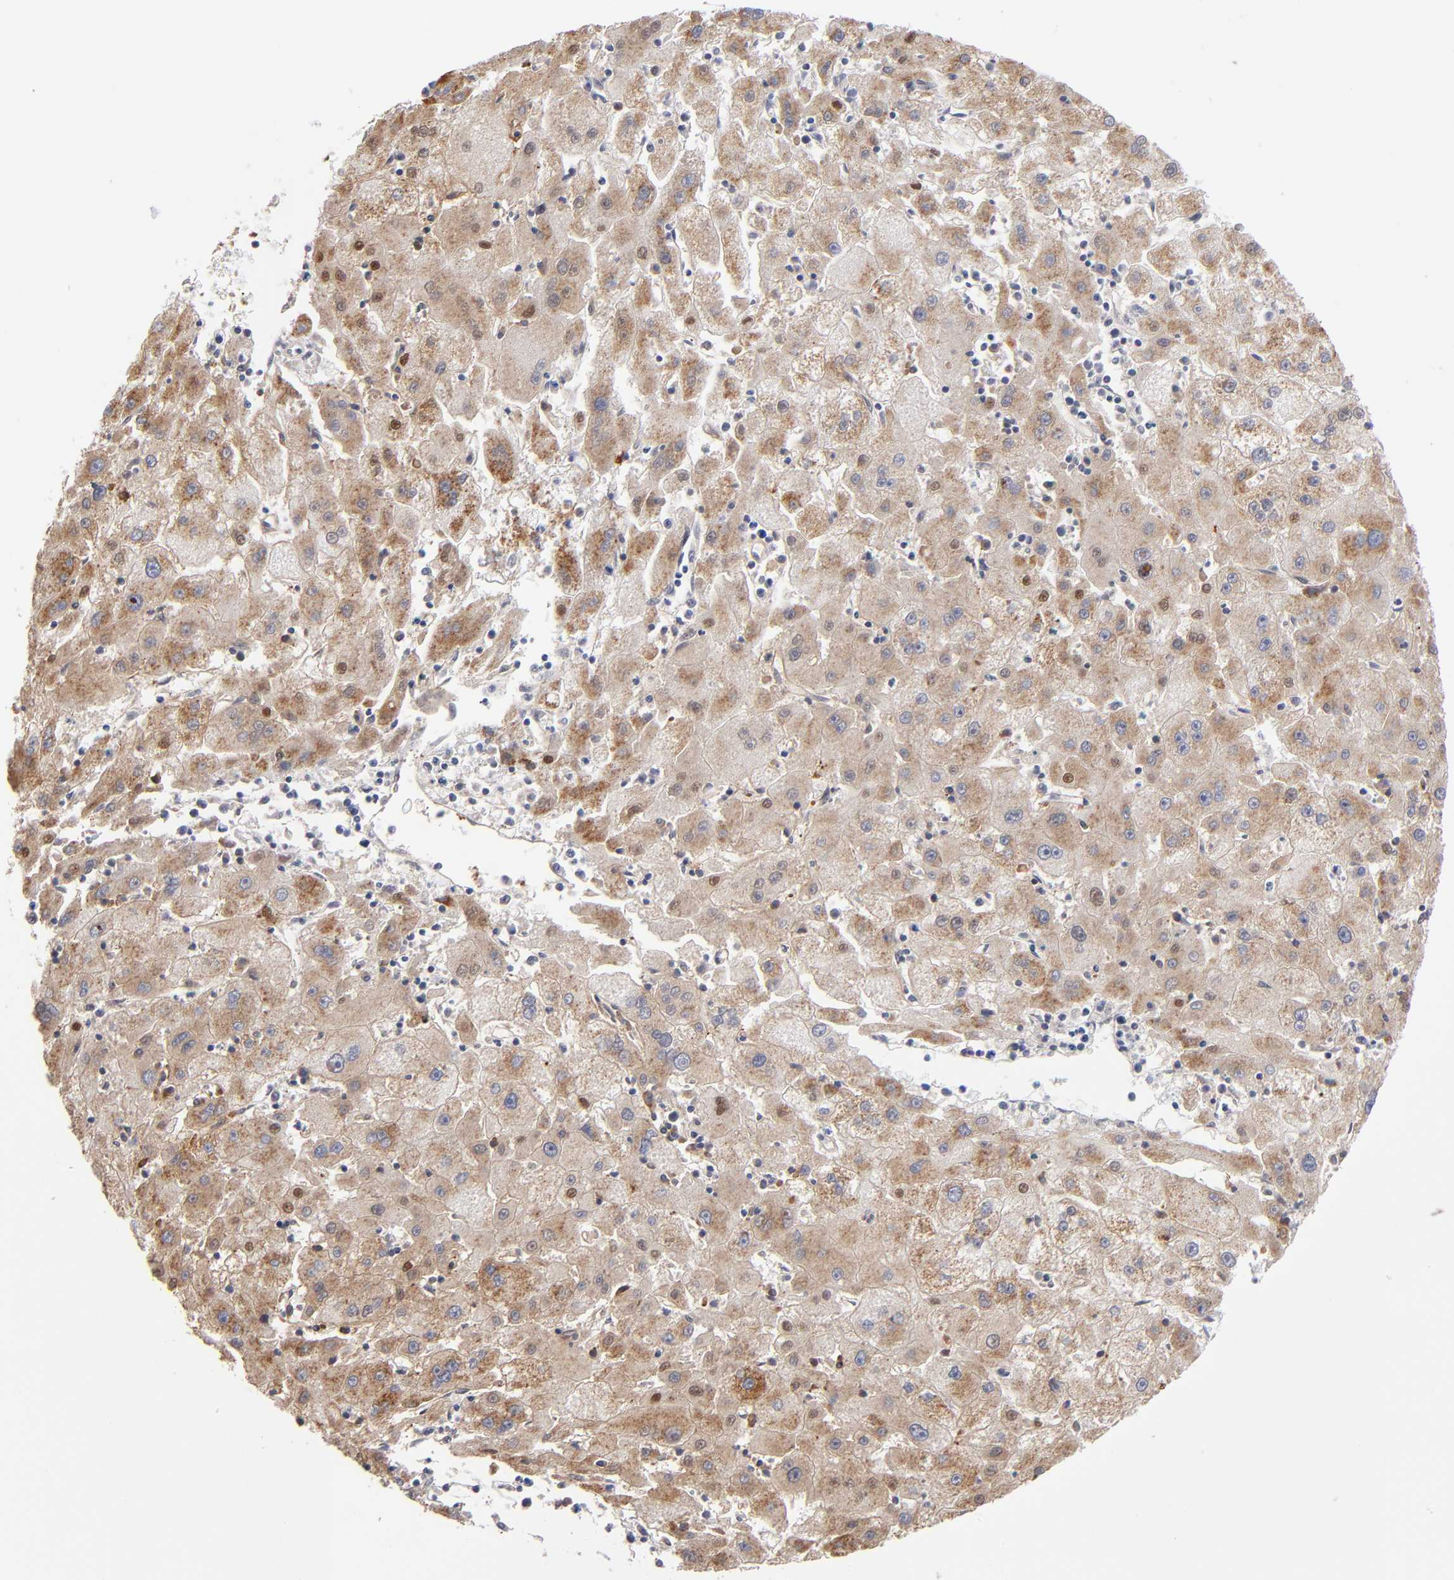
{"staining": {"intensity": "moderate", "quantity": ">75%", "location": "cytoplasmic/membranous"}, "tissue": "liver cancer", "cell_type": "Tumor cells", "image_type": "cancer", "snomed": [{"axis": "morphology", "description": "Carcinoma, Hepatocellular, NOS"}, {"axis": "topography", "description": "Liver"}], "caption": "IHC histopathology image of hepatocellular carcinoma (liver) stained for a protein (brown), which exhibits medium levels of moderate cytoplasmic/membranous staining in approximately >75% of tumor cells.", "gene": "ODF2", "patient": {"sex": "male", "age": 72}}